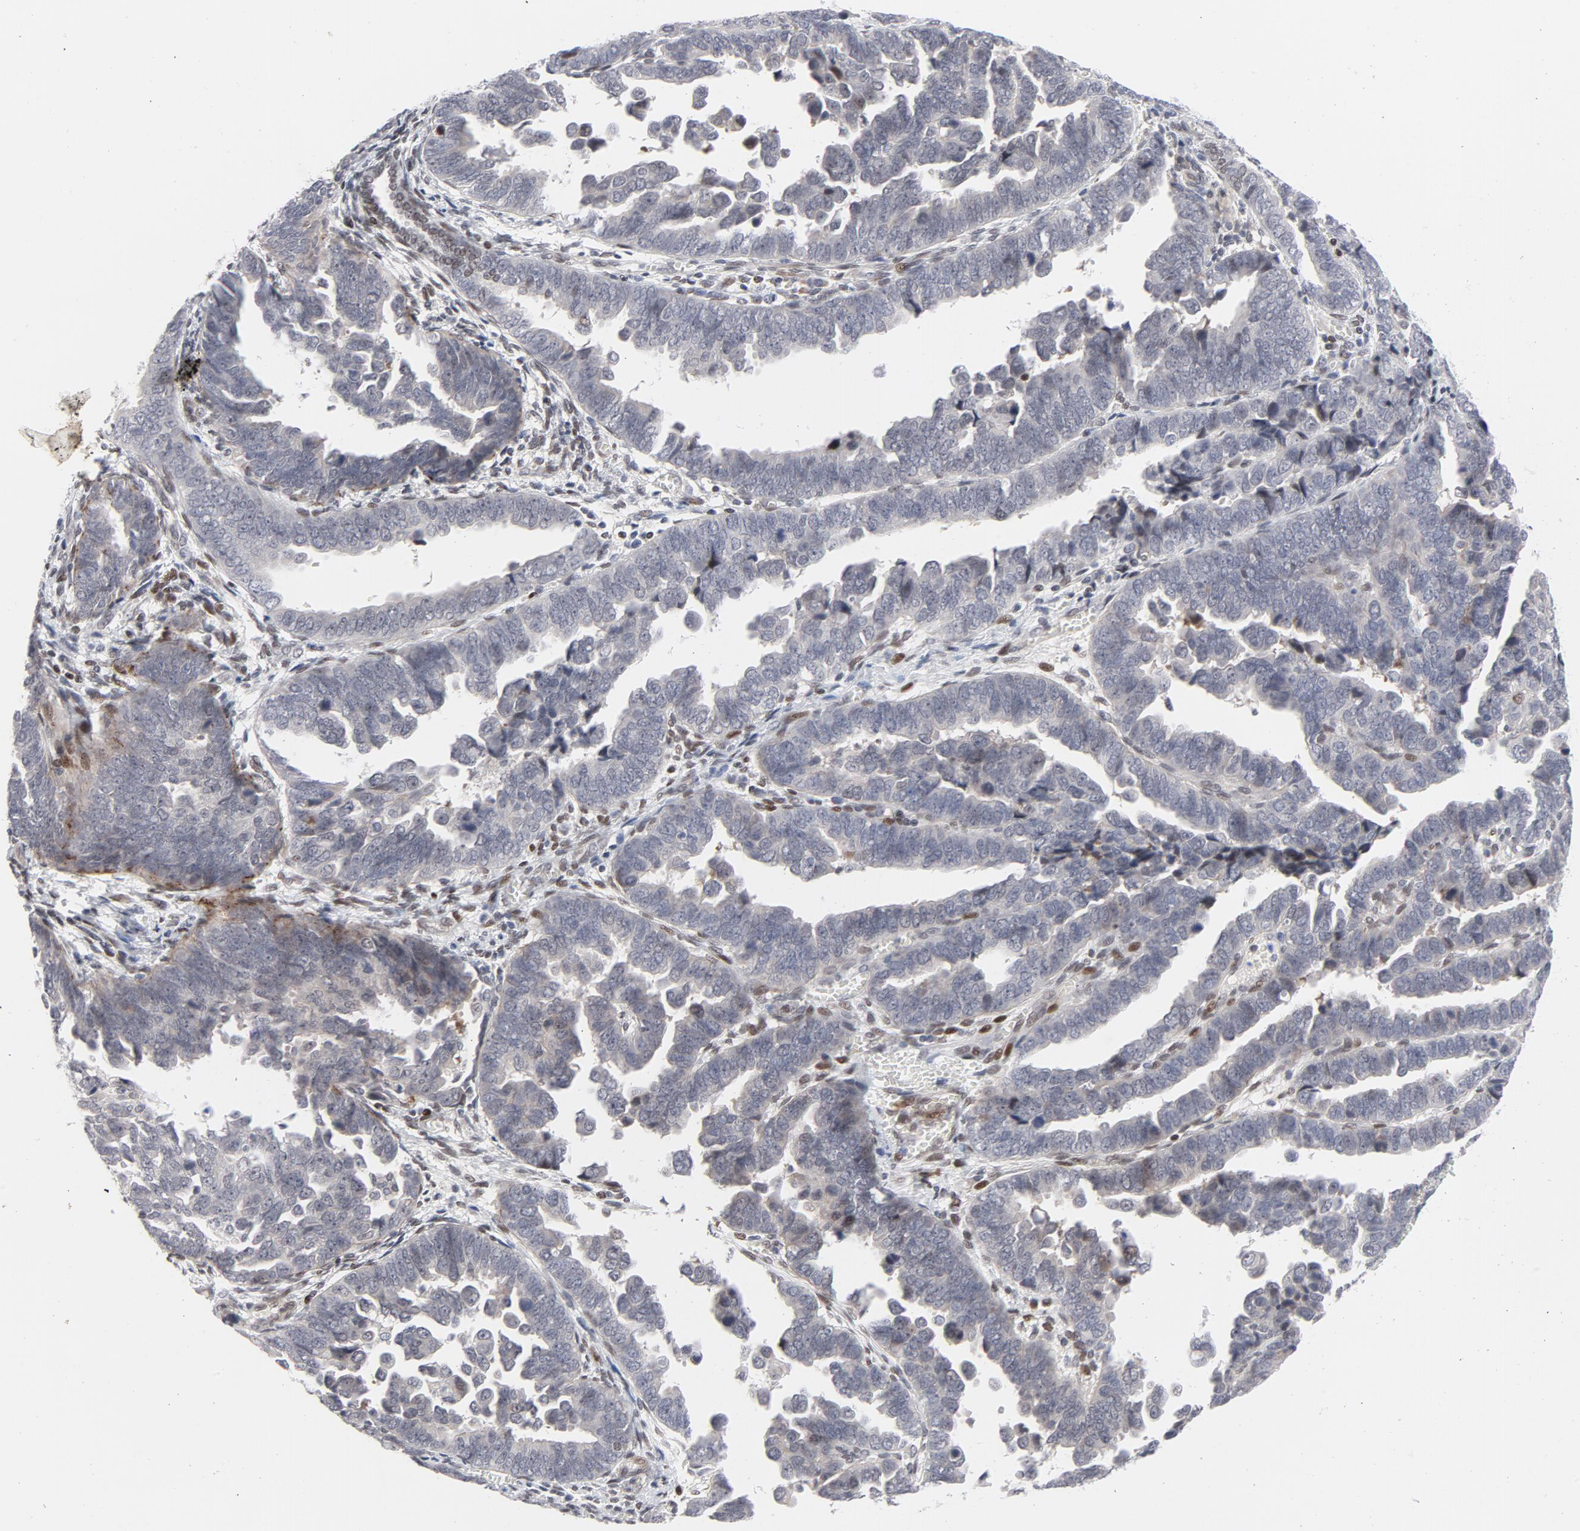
{"staining": {"intensity": "weak", "quantity": "<25%", "location": "nuclear"}, "tissue": "endometrial cancer", "cell_type": "Tumor cells", "image_type": "cancer", "snomed": [{"axis": "morphology", "description": "Adenocarcinoma, NOS"}, {"axis": "topography", "description": "Endometrium"}], "caption": "An immunohistochemistry (IHC) histopathology image of adenocarcinoma (endometrial) is shown. There is no staining in tumor cells of adenocarcinoma (endometrial).", "gene": "NFIC", "patient": {"sex": "female", "age": 75}}